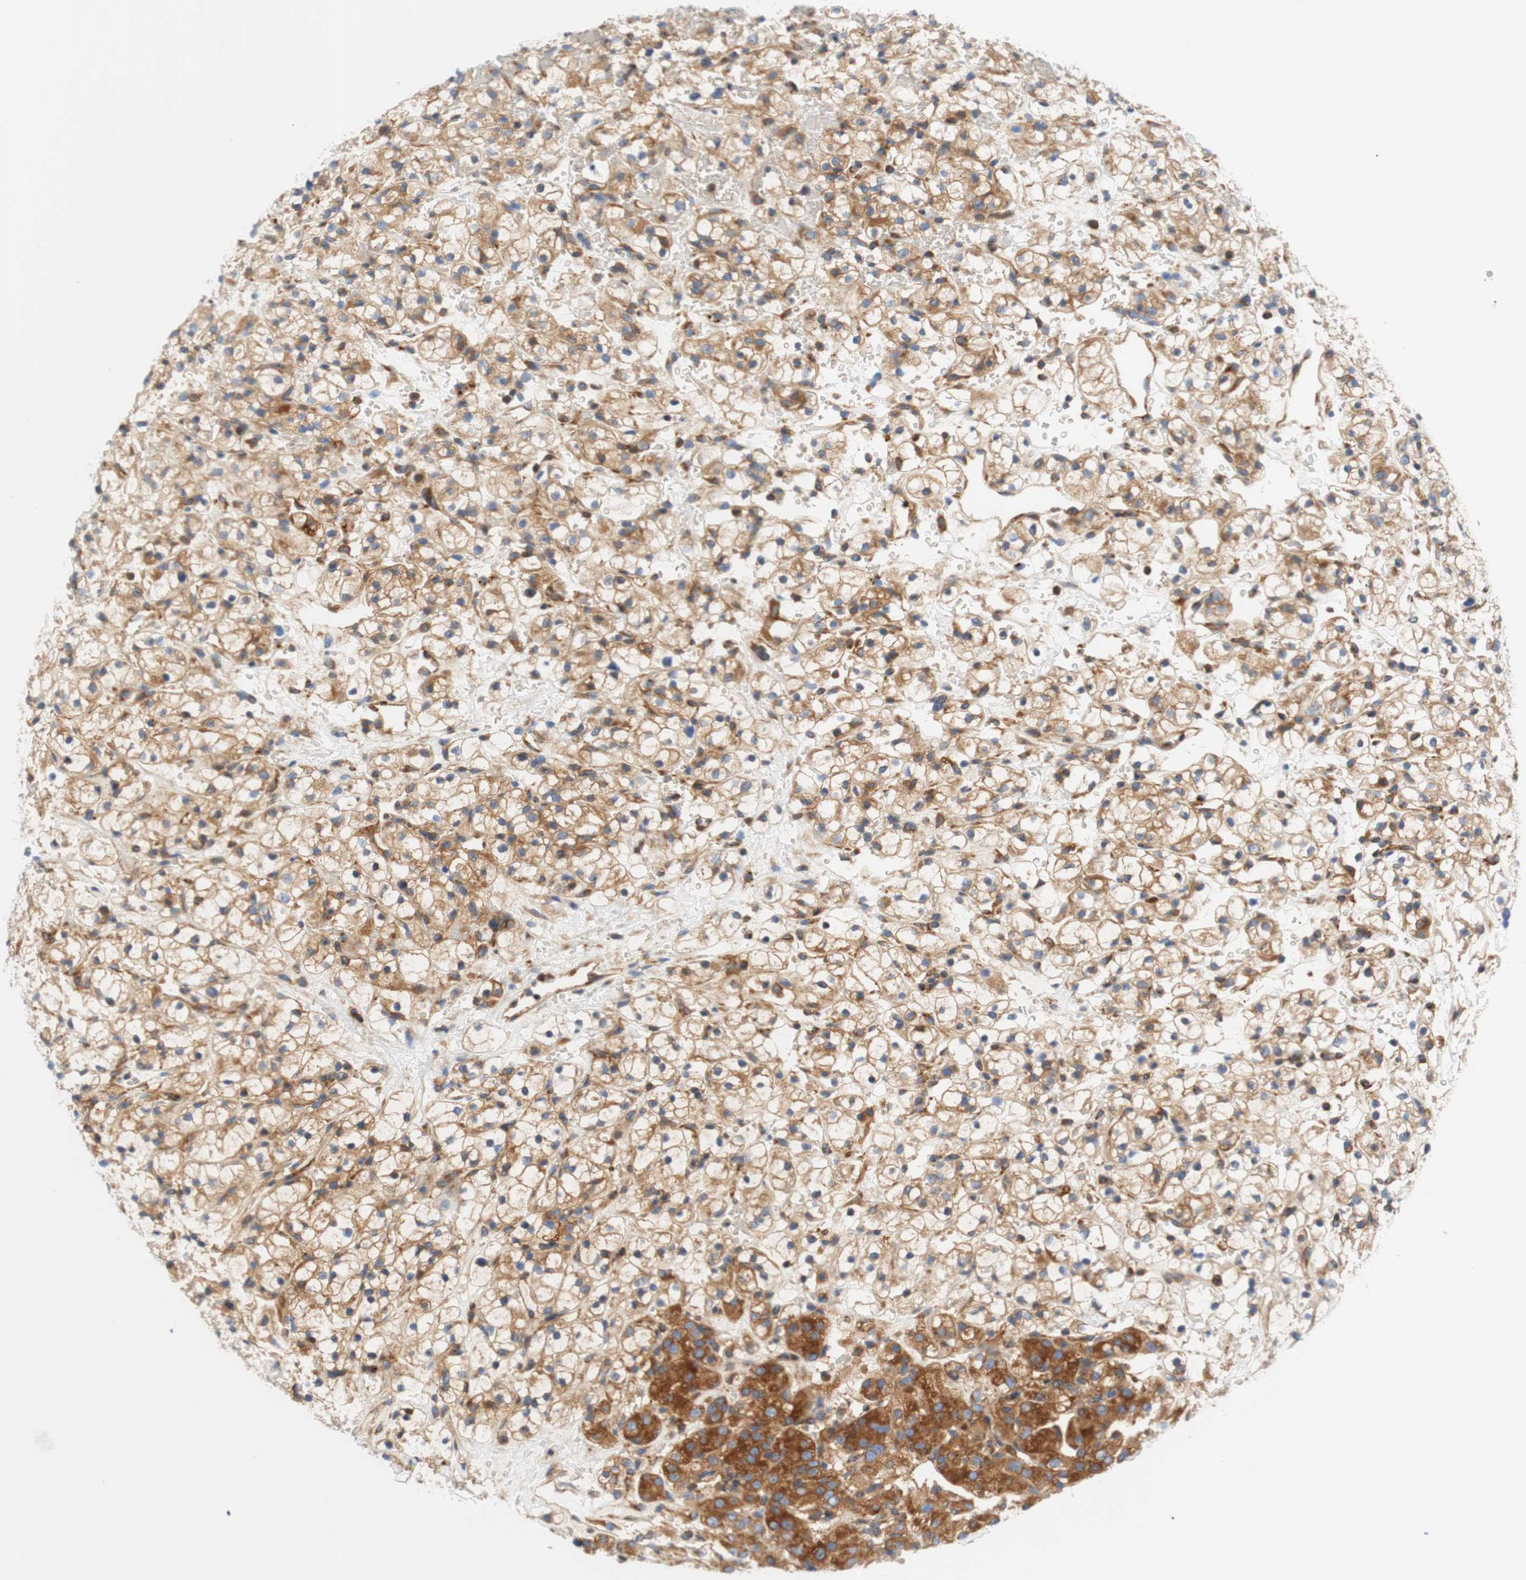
{"staining": {"intensity": "moderate", "quantity": "25%-75%", "location": "cytoplasmic/membranous"}, "tissue": "renal cancer", "cell_type": "Tumor cells", "image_type": "cancer", "snomed": [{"axis": "morphology", "description": "Adenocarcinoma, NOS"}, {"axis": "topography", "description": "Kidney"}], "caption": "Protein staining of adenocarcinoma (renal) tissue displays moderate cytoplasmic/membranous staining in approximately 25%-75% of tumor cells.", "gene": "STOM", "patient": {"sex": "male", "age": 61}}